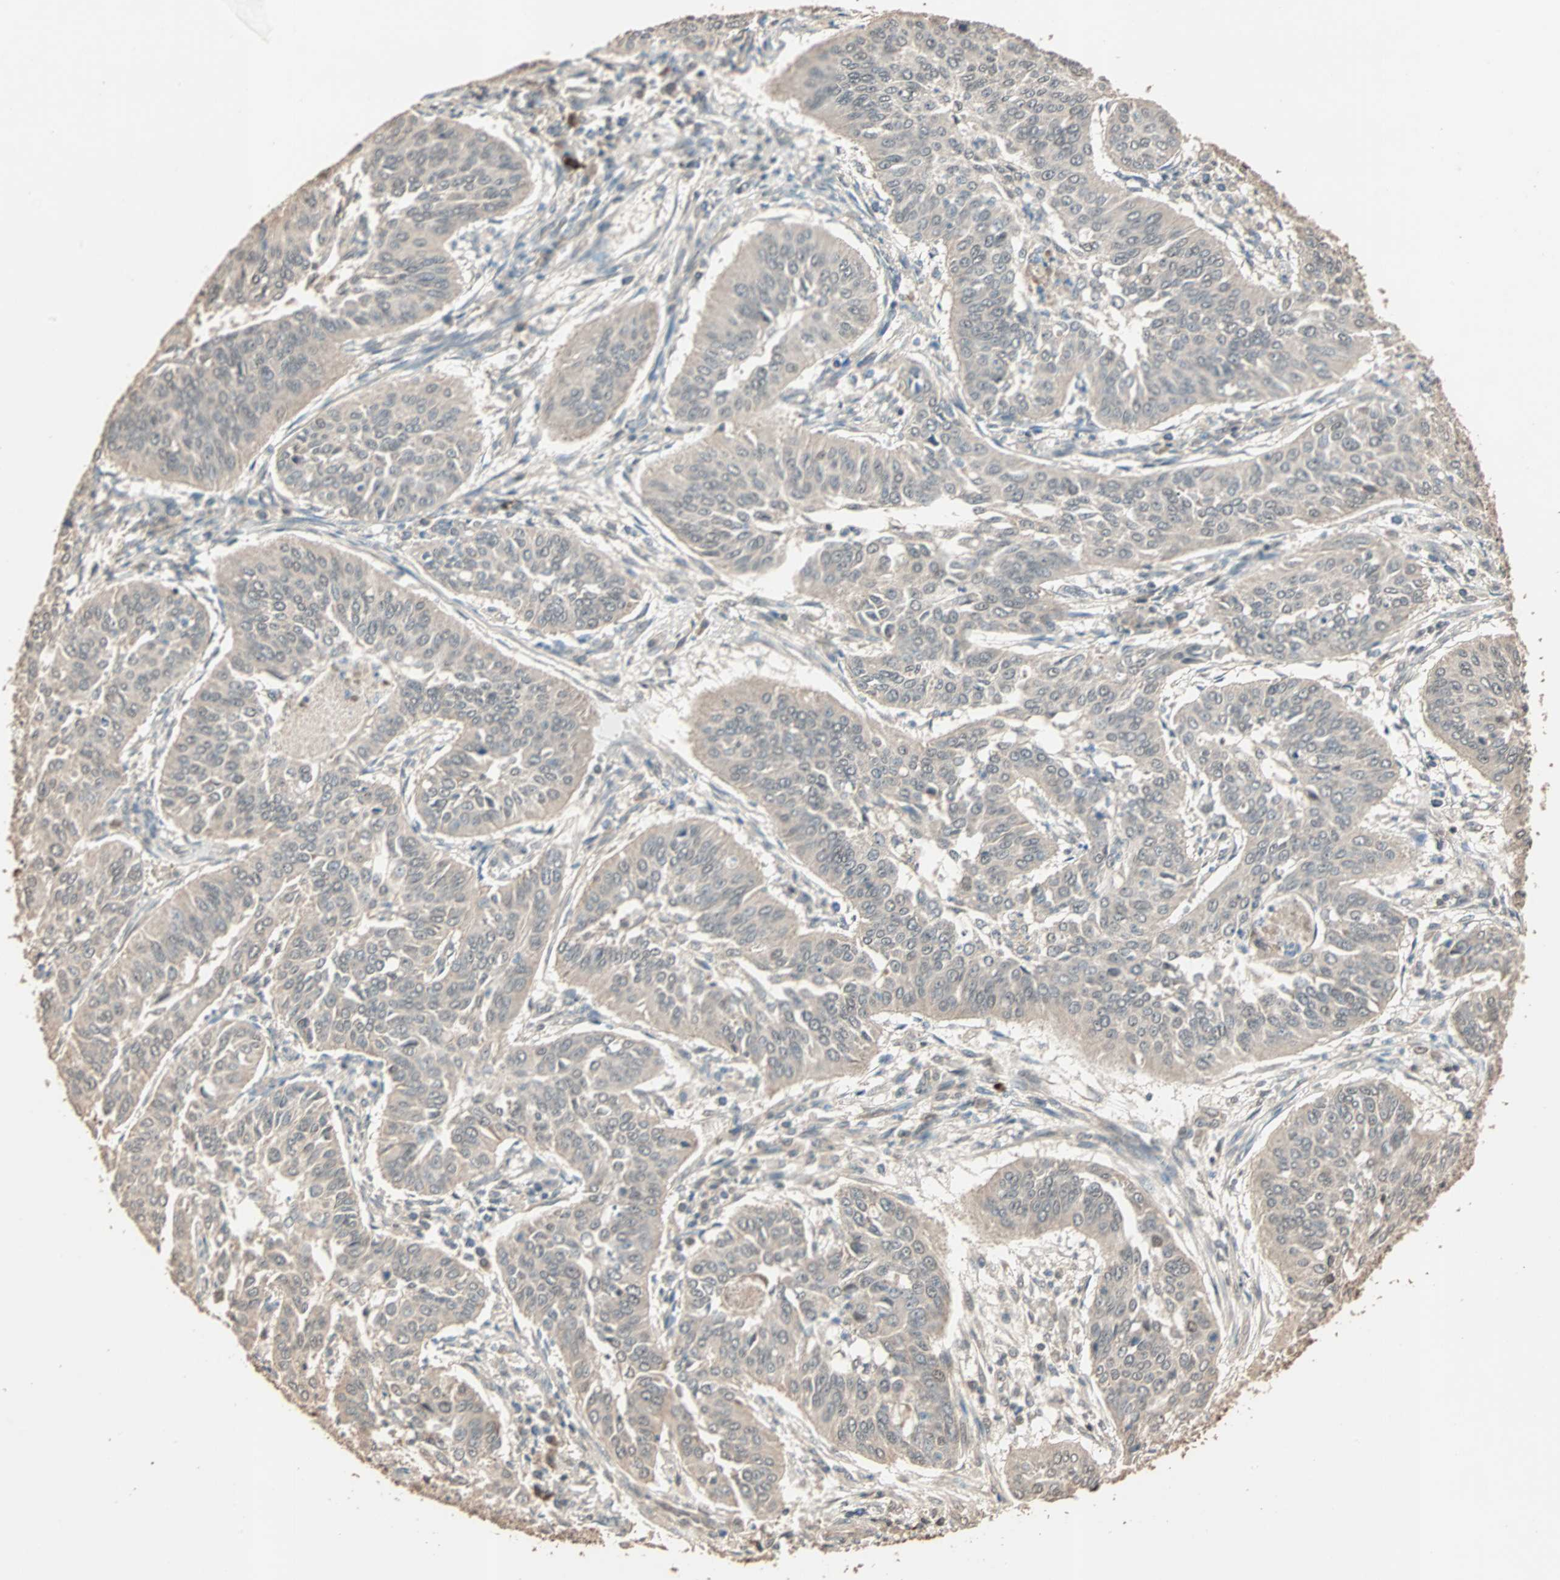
{"staining": {"intensity": "moderate", "quantity": ">75%", "location": "cytoplasmic/membranous,nuclear"}, "tissue": "cervical cancer", "cell_type": "Tumor cells", "image_type": "cancer", "snomed": [{"axis": "morphology", "description": "Normal tissue, NOS"}, {"axis": "morphology", "description": "Squamous cell carcinoma, NOS"}, {"axis": "topography", "description": "Cervix"}], "caption": "The immunohistochemical stain highlights moderate cytoplasmic/membranous and nuclear expression in tumor cells of cervical squamous cell carcinoma tissue.", "gene": "ZBTB33", "patient": {"sex": "female", "age": 39}}